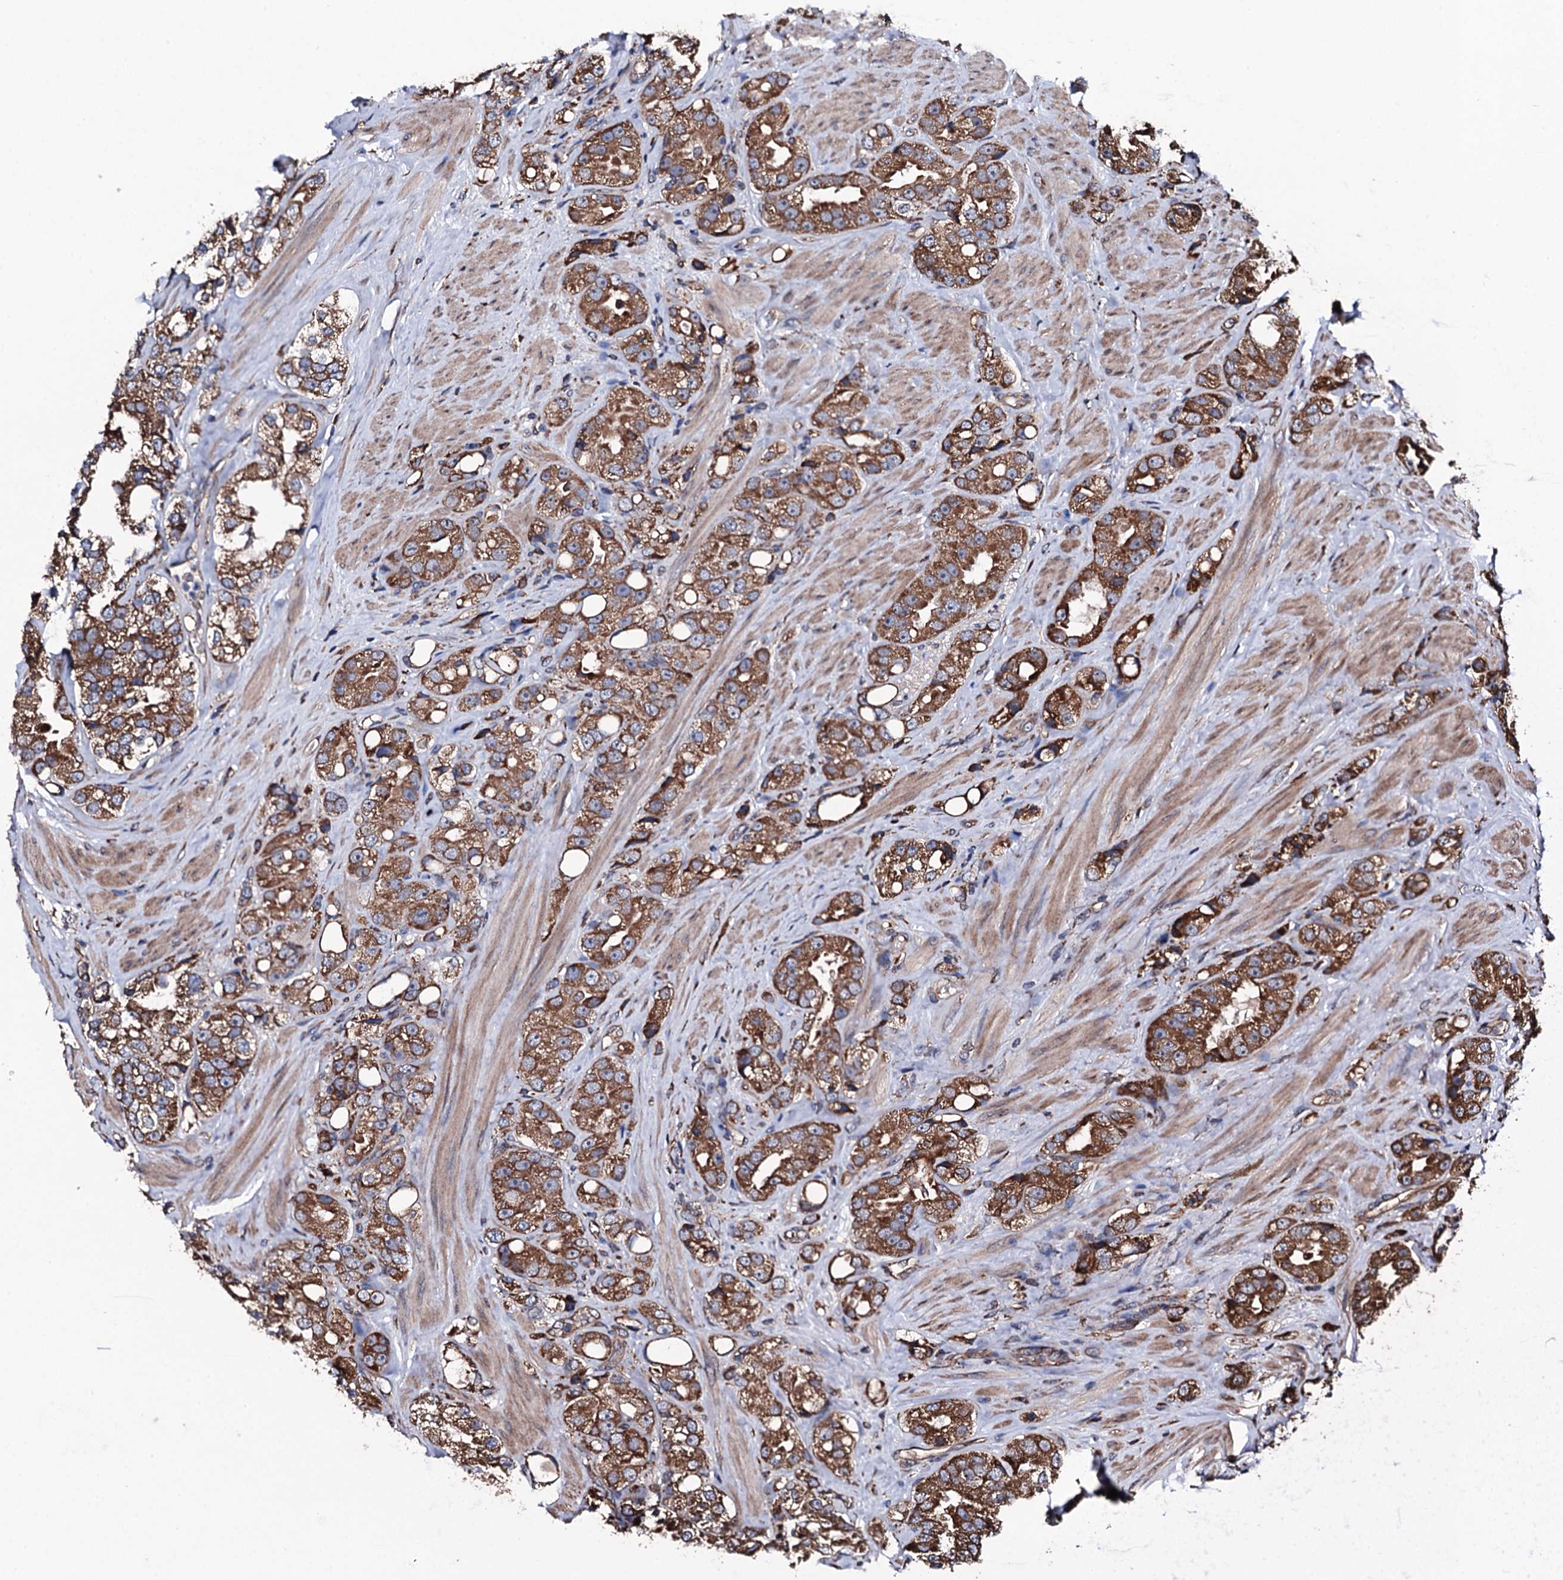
{"staining": {"intensity": "strong", "quantity": ">75%", "location": "cytoplasmic/membranous"}, "tissue": "prostate cancer", "cell_type": "Tumor cells", "image_type": "cancer", "snomed": [{"axis": "morphology", "description": "Adenocarcinoma, NOS"}, {"axis": "topography", "description": "Prostate"}], "caption": "This micrograph displays immunohistochemistry staining of human prostate adenocarcinoma, with high strong cytoplasmic/membranous staining in about >75% of tumor cells.", "gene": "RAB12", "patient": {"sex": "male", "age": 79}}